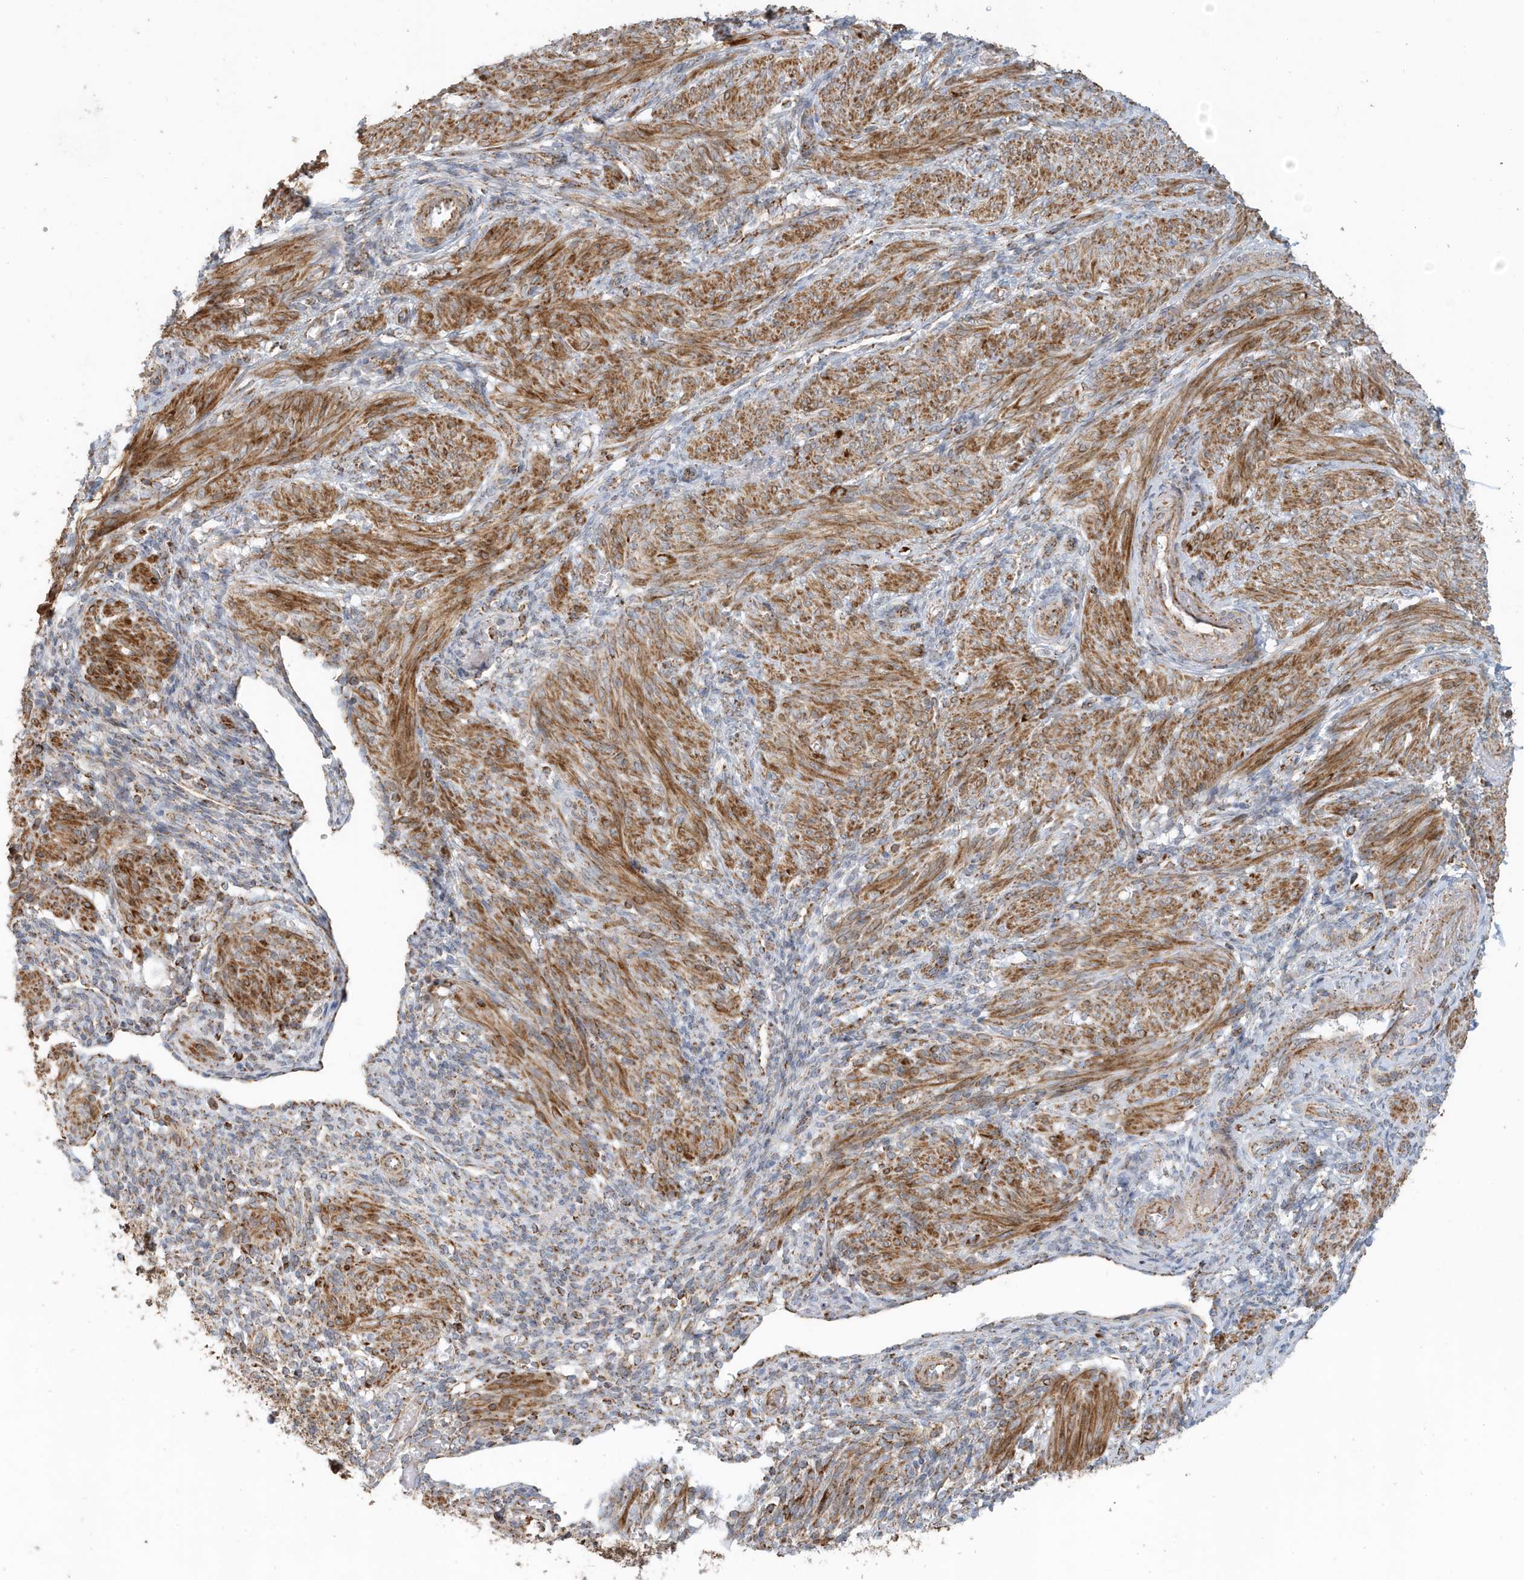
{"staining": {"intensity": "strong", "quantity": ">75%", "location": "cytoplasmic/membranous"}, "tissue": "smooth muscle", "cell_type": "Smooth muscle cells", "image_type": "normal", "snomed": [{"axis": "morphology", "description": "Normal tissue, NOS"}, {"axis": "topography", "description": "Smooth muscle"}], "caption": "Immunohistochemistry micrograph of normal human smooth muscle stained for a protein (brown), which demonstrates high levels of strong cytoplasmic/membranous expression in about >75% of smooth muscle cells.", "gene": "MAN1A1", "patient": {"sex": "female", "age": 39}}